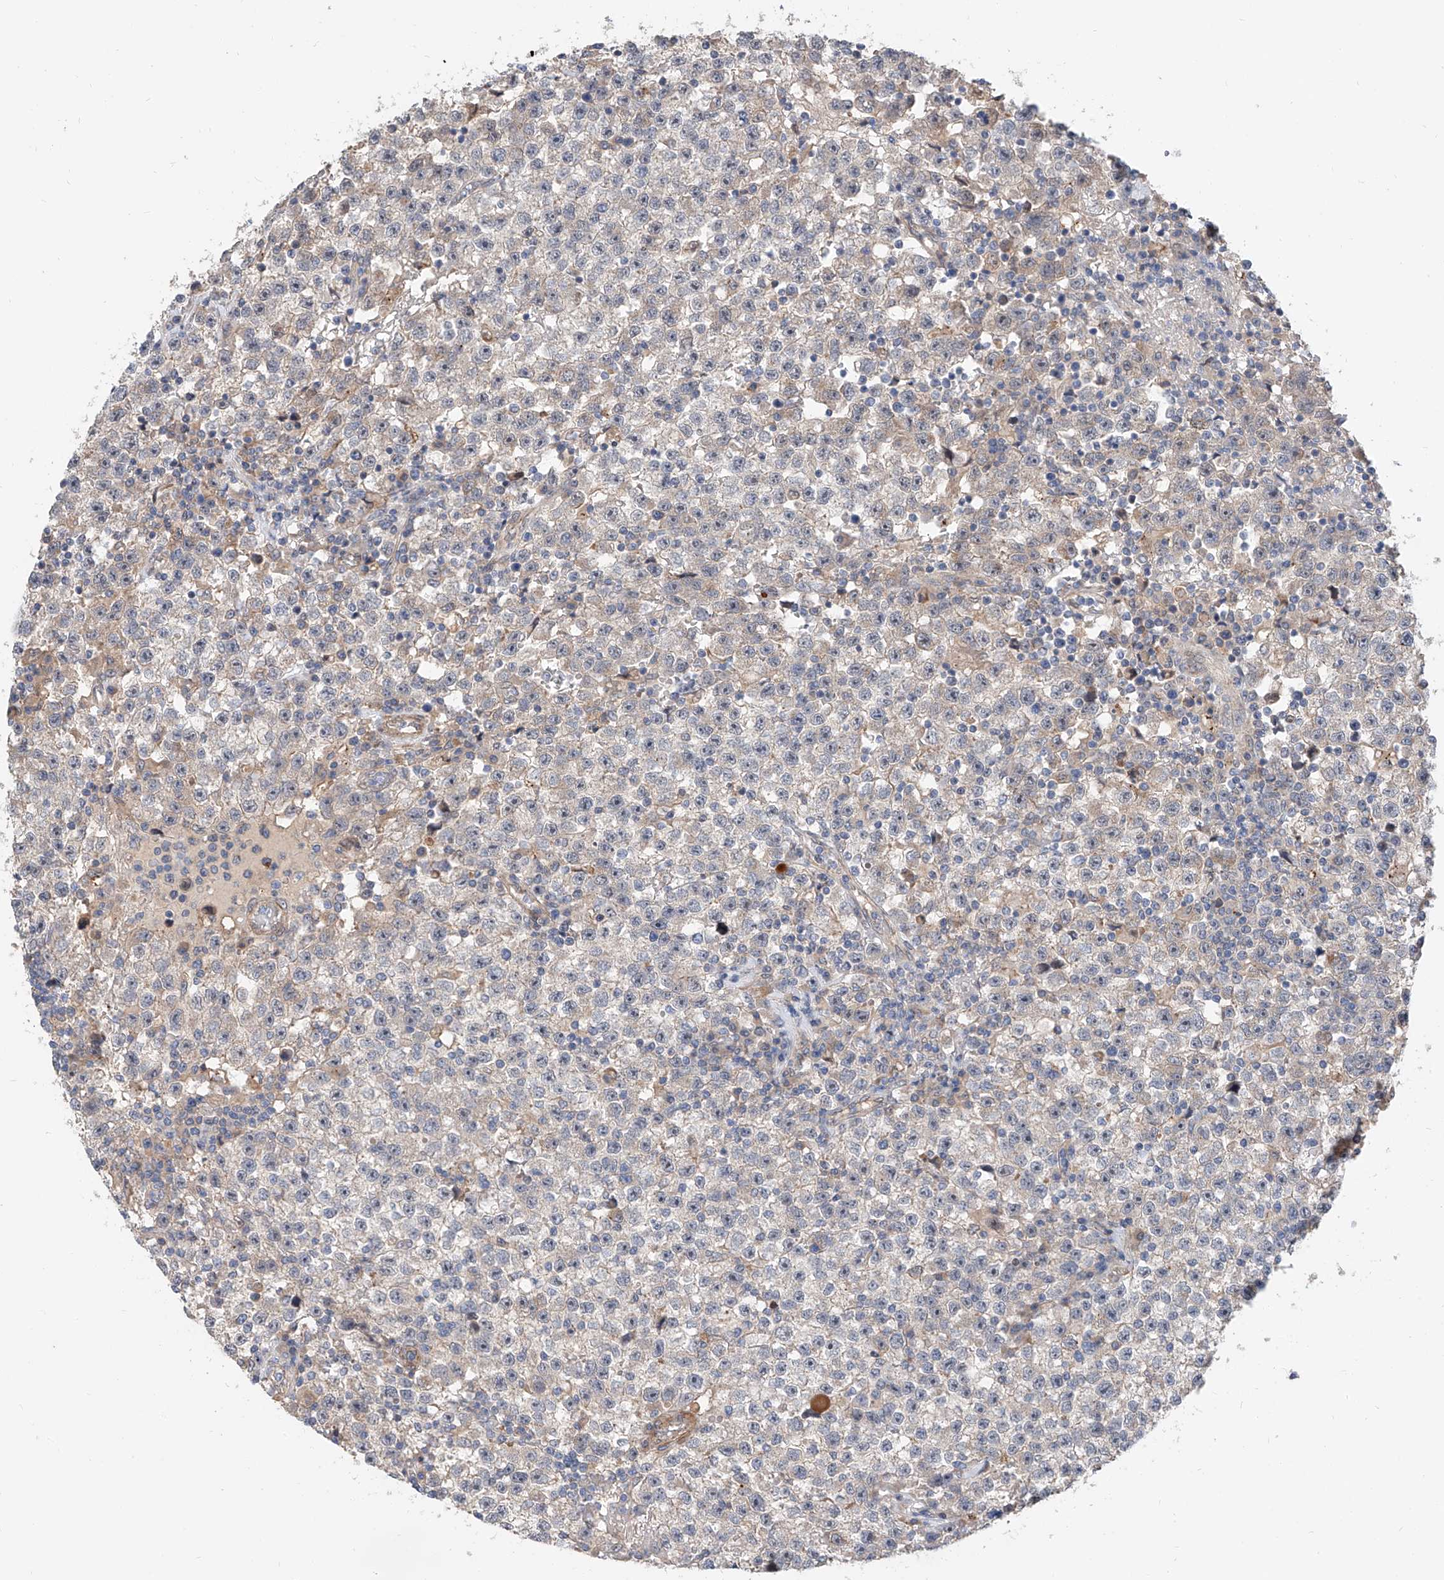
{"staining": {"intensity": "negative", "quantity": "none", "location": "none"}, "tissue": "testis cancer", "cell_type": "Tumor cells", "image_type": "cancer", "snomed": [{"axis": "morphology", "description": "Seminoma, NOS"}, {"axis": "topography", "description": "Testis"}], "caption": "Tumor cells show no significant staining in testis cancer (seminoma).", "gene": "MAGEE2", "patient": {"sex": "male", "age": 22}}